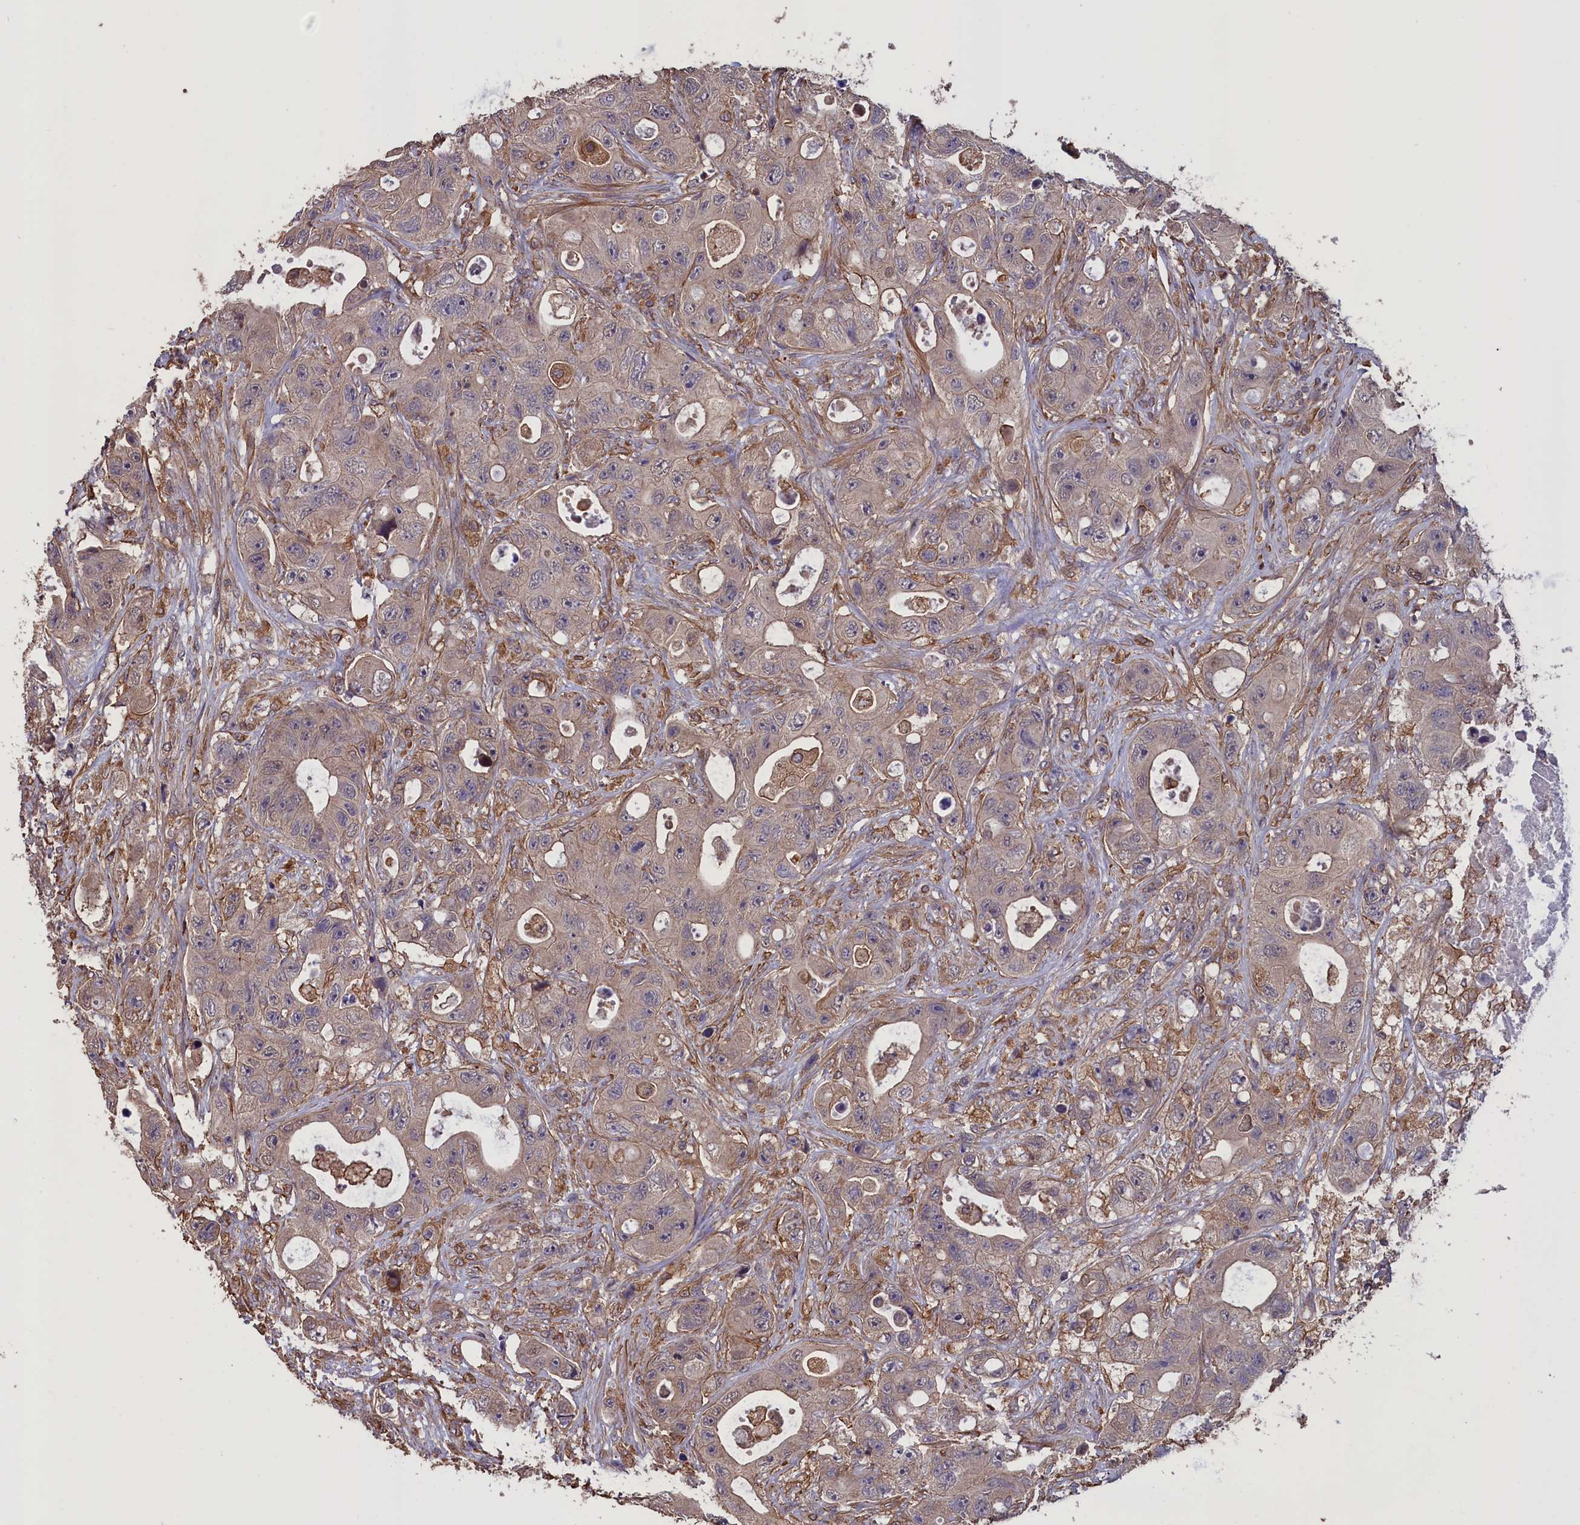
{"staining": {"intensity": "weak", "quantity": "<25%", "location": "cytoplasmic/membranous"}, "tissue": "colorectal cancer", "cell_type": "Tumor cells", "image_type": "cancer", "snomed": [{"axis": "morphology", "description": "Adenocarcinoma, NOS"}, {"axis": "topography", "description": "Colon"}], "caption": "Tumor cells are negative for brown protein staining in colorectal cancer.", "gene": "DAPK3", "patient": {"sex": "female", "age": 46}}